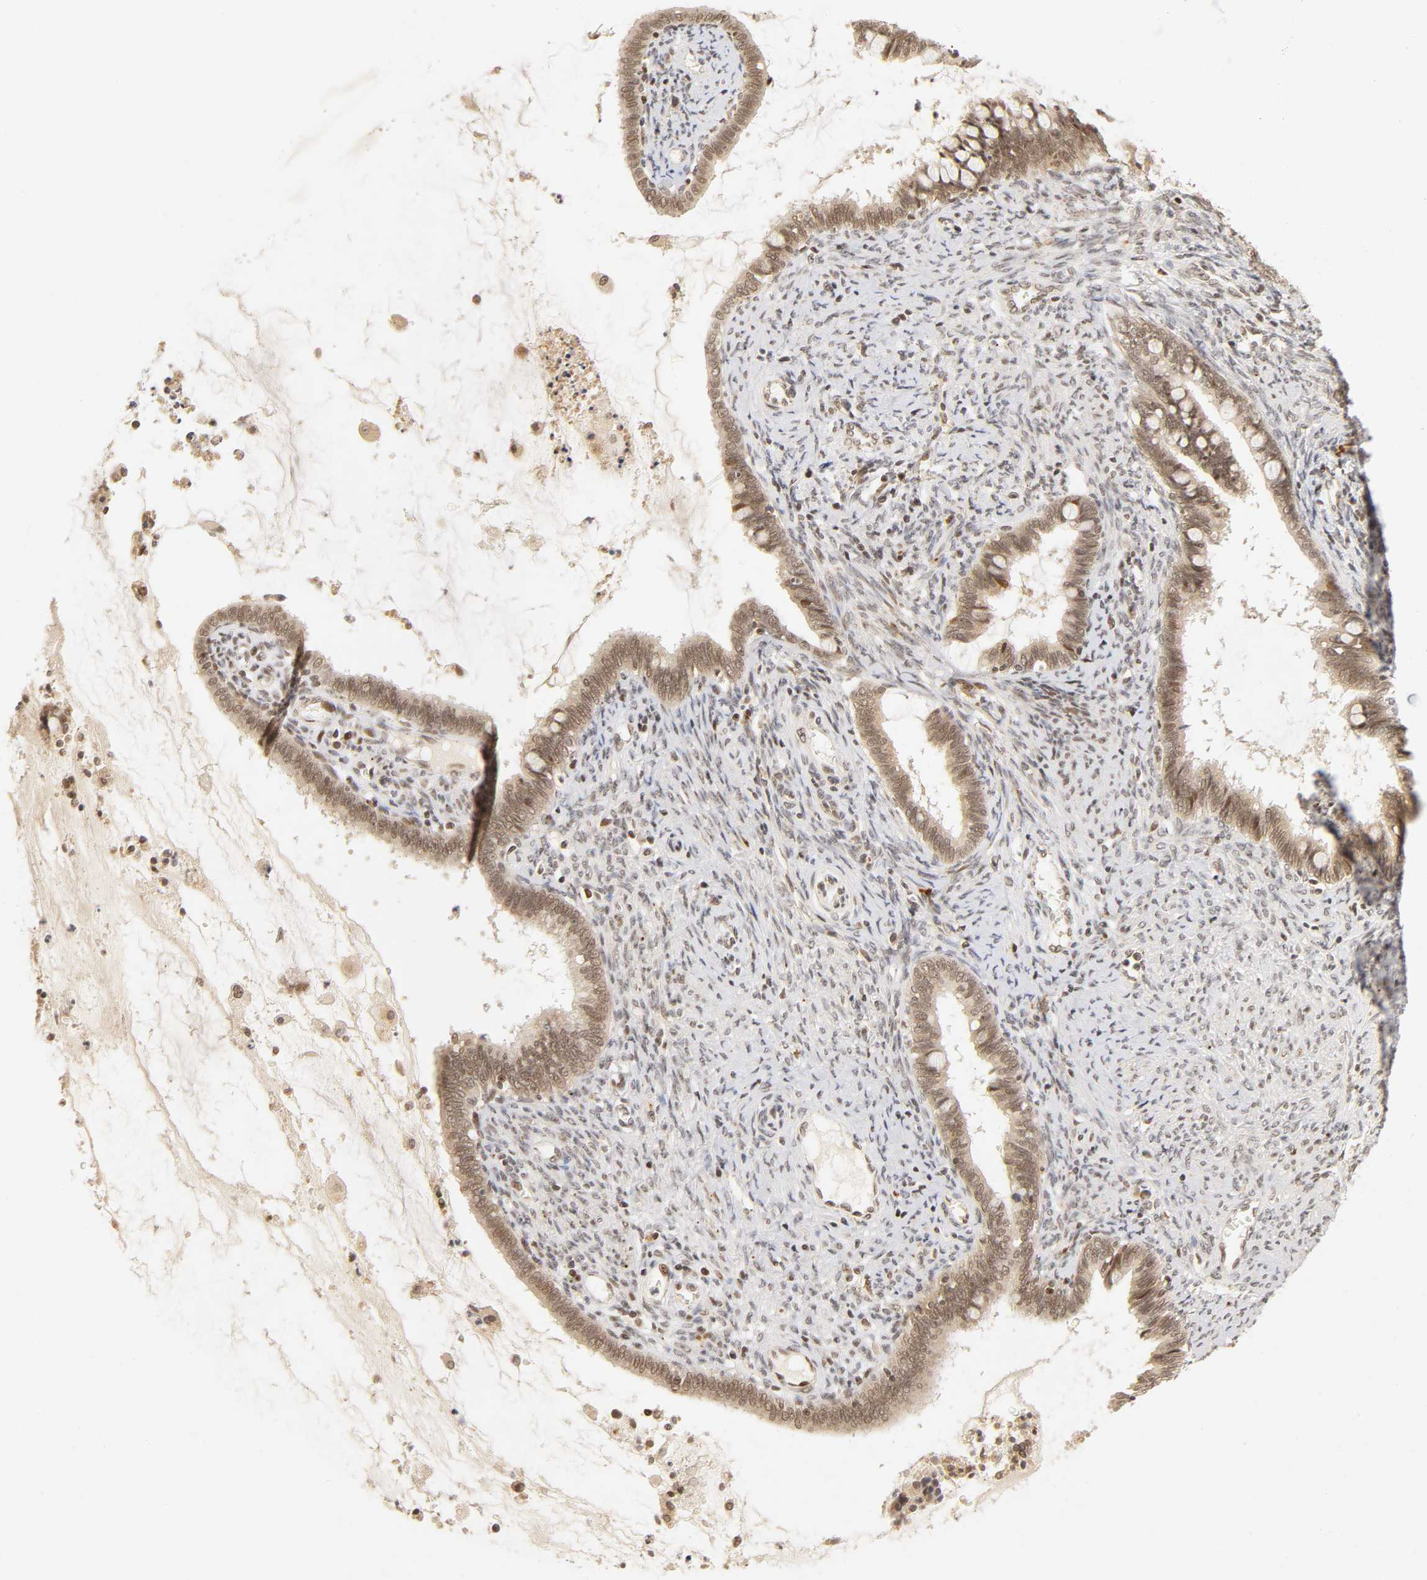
{"staining": {"intensity": "weak", "quantity": "25%-75%", "location": "cytoplasmic/membranous,nuclear"}, "tissue": "cervical cancer", "cell_type": "Tumor cells", "image_type": "cancer", "snomed": [{"axis": "morphology", "description": "Adenocarcinoma, NOS"}, {"axis": "topography", "description": "Cervix"}], "caption": "This is an image of IHC staining of cervical adenocarcinoma, which shows weak staining in the cytoplasmic/membranous and nuclear of tumor cells.", "gene": "TAF10", "patient": {"sex": "female", "age": 44}}